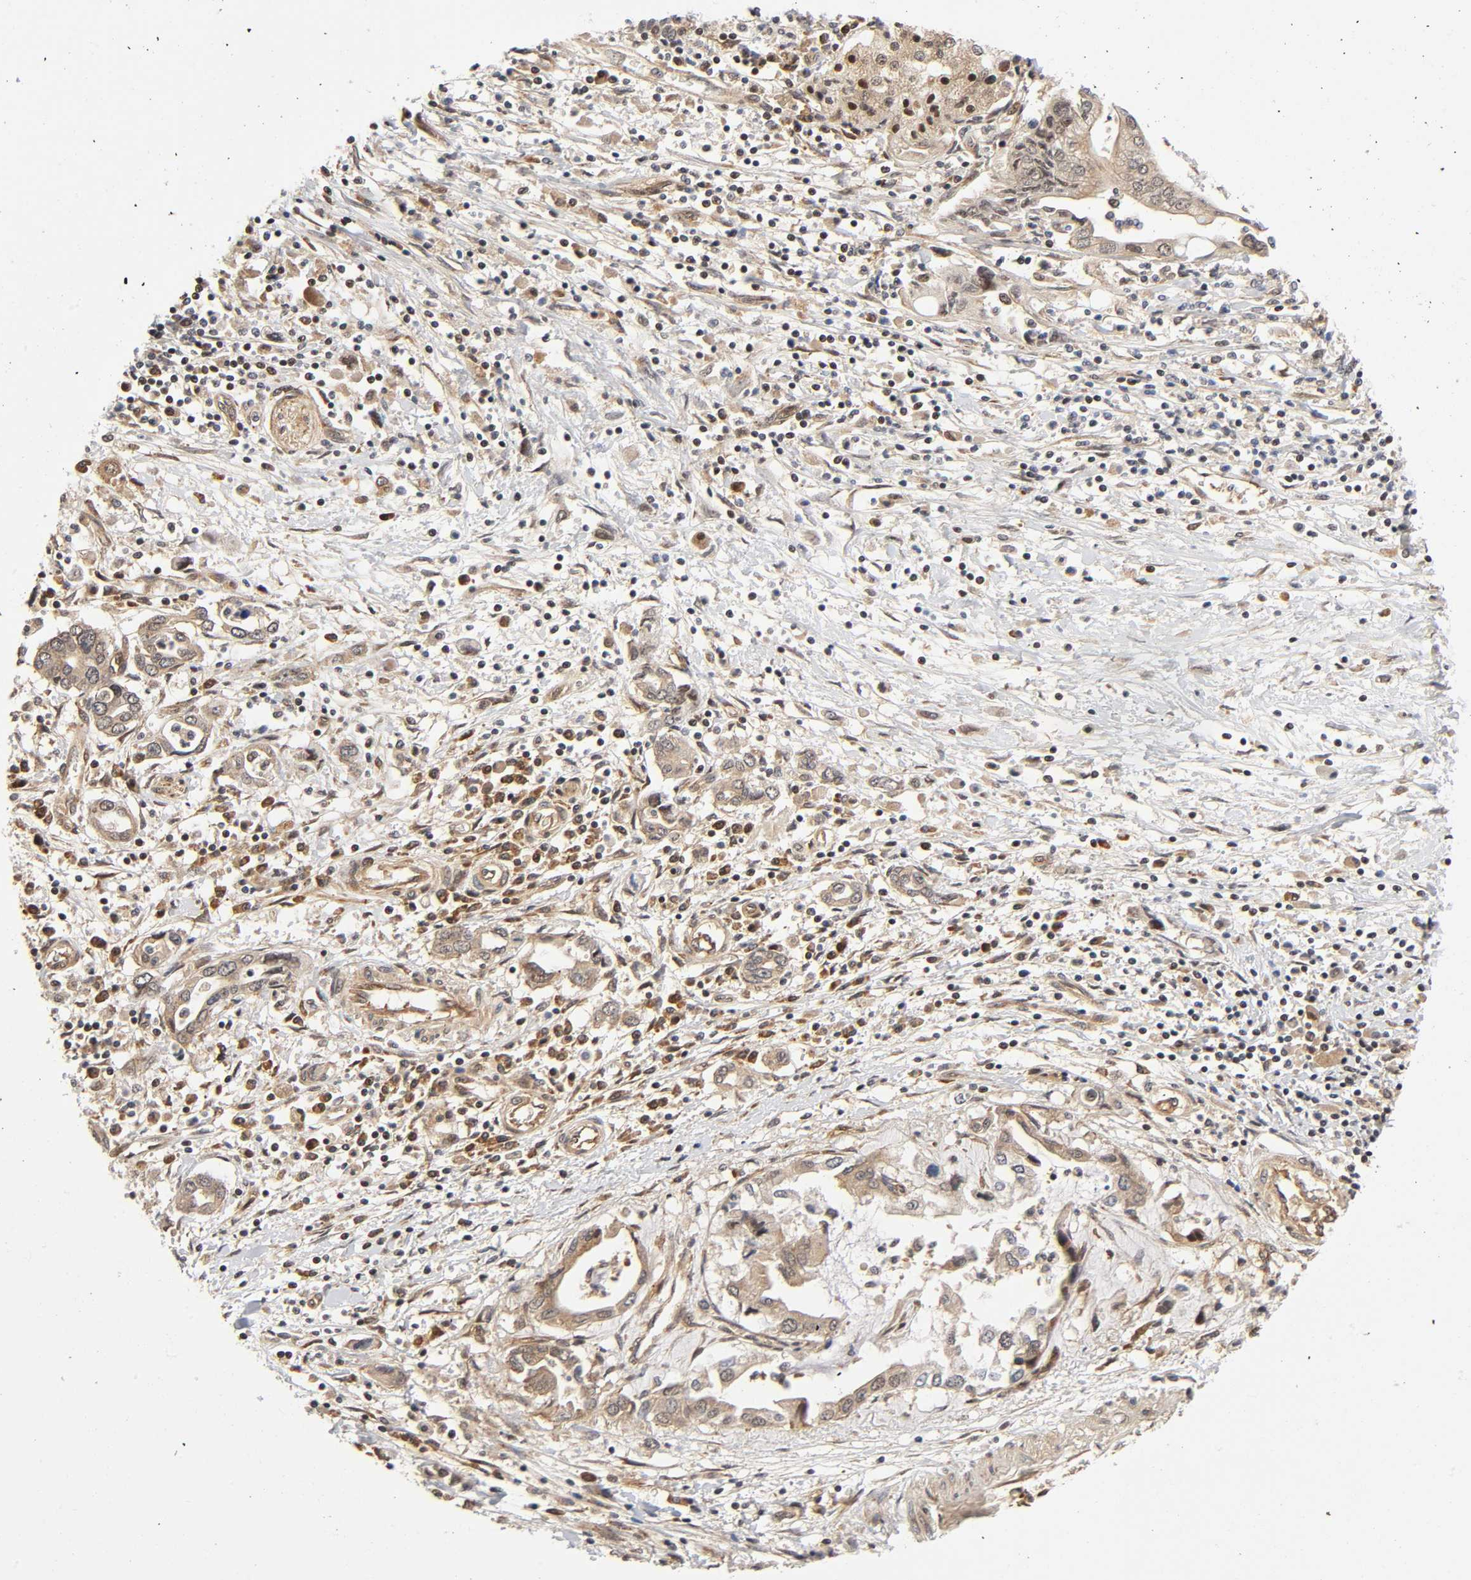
{"staining": {"intensity": "weak", "quantity": ">75%", "location": "cytoplasmic/membranous"}, "tissue": "pancreatic cancer", "cell_type": "Tumor cells", "image_type": "cancer", "snomed": [{"axis": "morphology", "description": "Adenocarcinoma, NOS"}, {"axis": "topography", "description": "Pancreas"}], "caption": "Weak cytoplasmic/membranous positivity is identified in about >75% of tumor cells in adenocarcinoma (pancreatic).", "gene": "IQCJ-SCHIP1", "patient": {"sex": "female", "age": 57}}